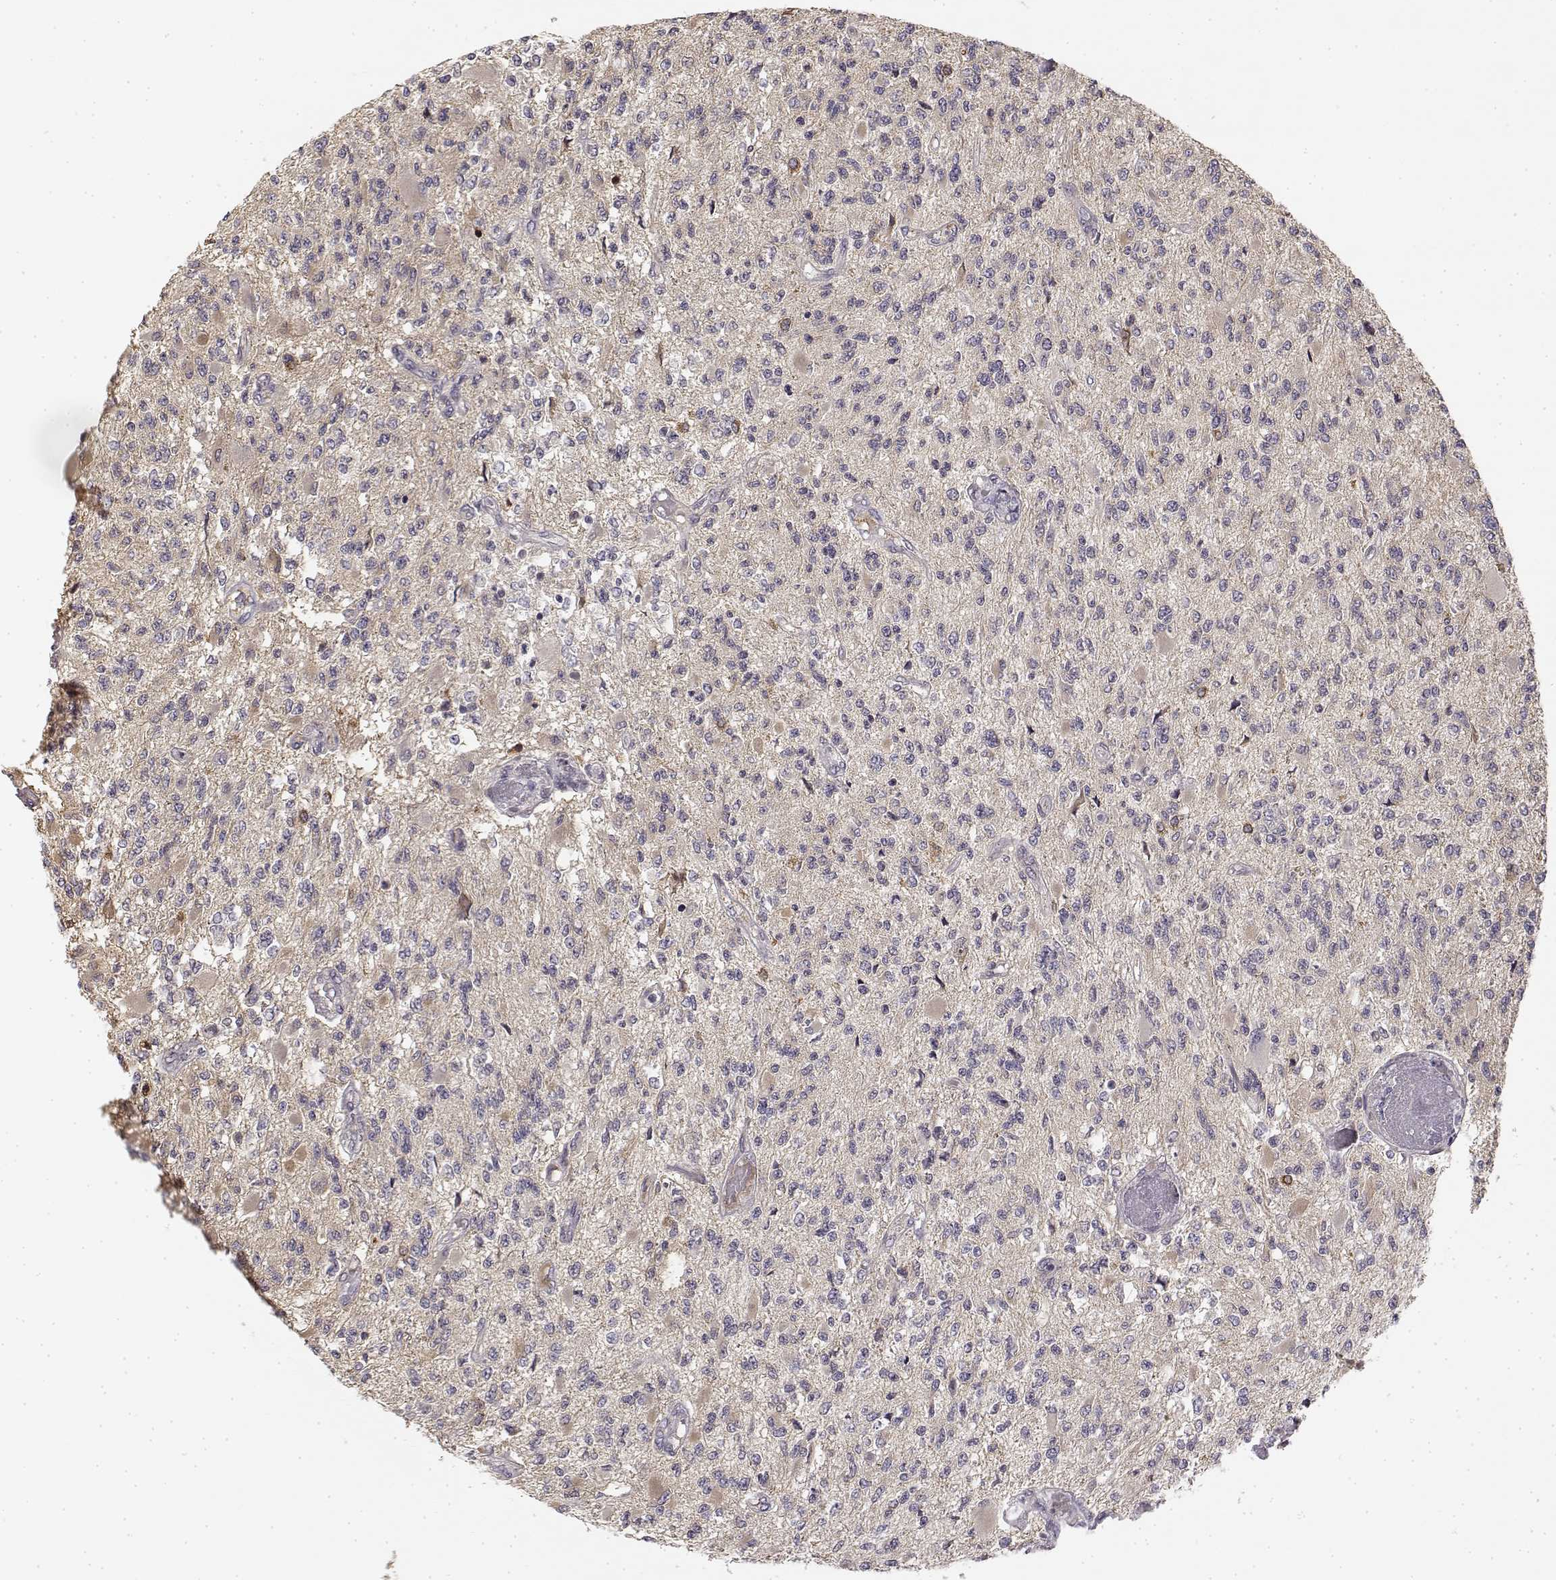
{"staining": {"intensity": "negative", "quantity": "none", "location": "none"}, "tissue": "glioma", "cell_type": "Tumor cells", "image_type": "cancer", "snomed": [{"axis": "morphology", "description": "Glioma, malignant, High grade"}, {"axis": "topography", "description": "Brain"}], "caption": "Tumor cells are negative for protein expression in human malignant glioma (high-grade).", "gene": "MED12L", "patient": {"sex": "female", "age": 63}}